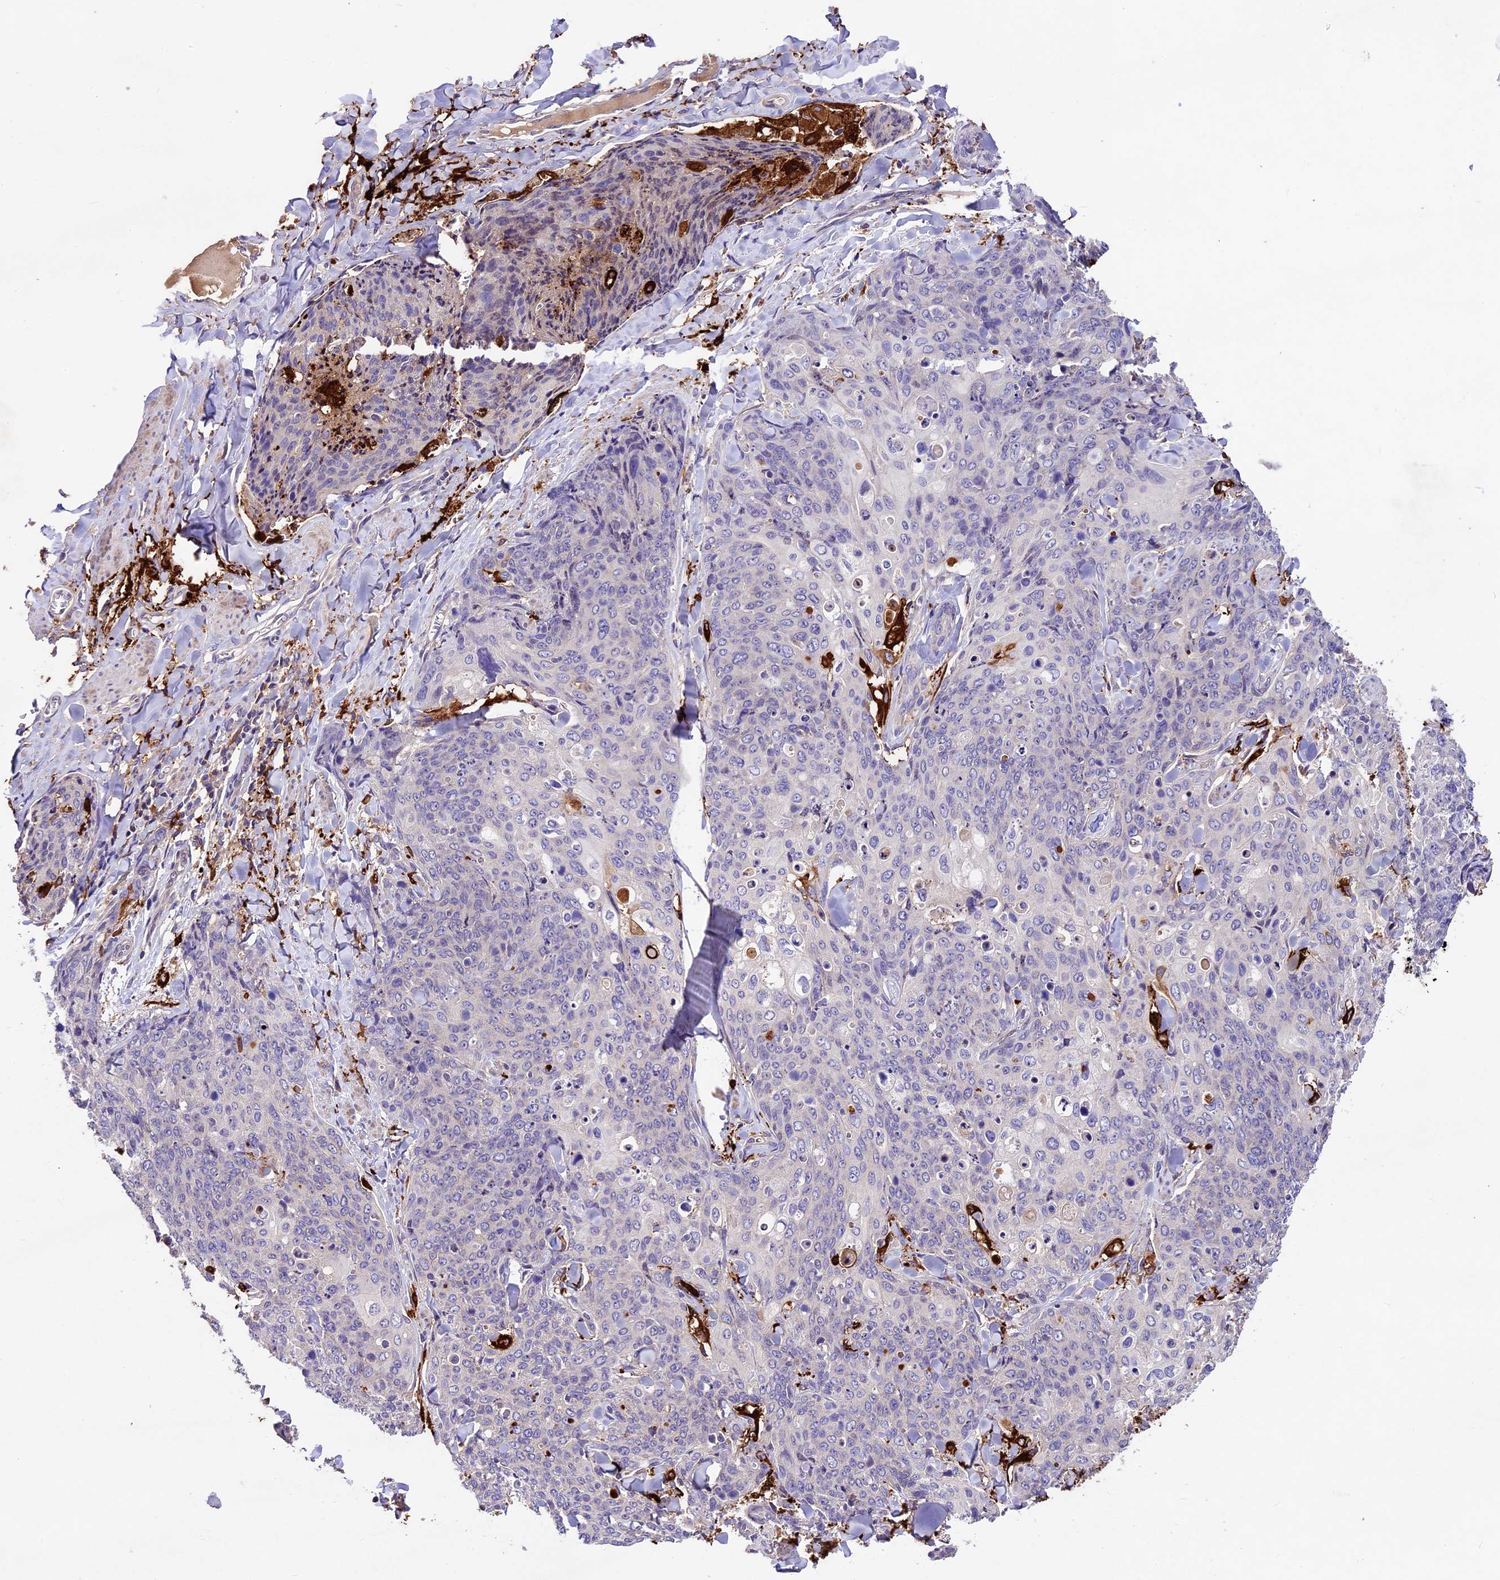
{"staining": {"intensity": "negative", "quantity": "none", "location": "none"}, "tissue": "skin cancer", "cell_type": "Tumor cells", "image_type": "cancer", "snomed": [{"axis": "morphology", "description": "Squamous cell carcinoma, NOS"}, {"axis": "topography", "description": "Skin"}, {"axis": "topography", "description": "Vulva"}], "caption": "Tumor cells are negative for protein expression in human skin squamous cell carcinoma.", "gene": "CILP2", "patient": {"sex": "female", "age": 85}}